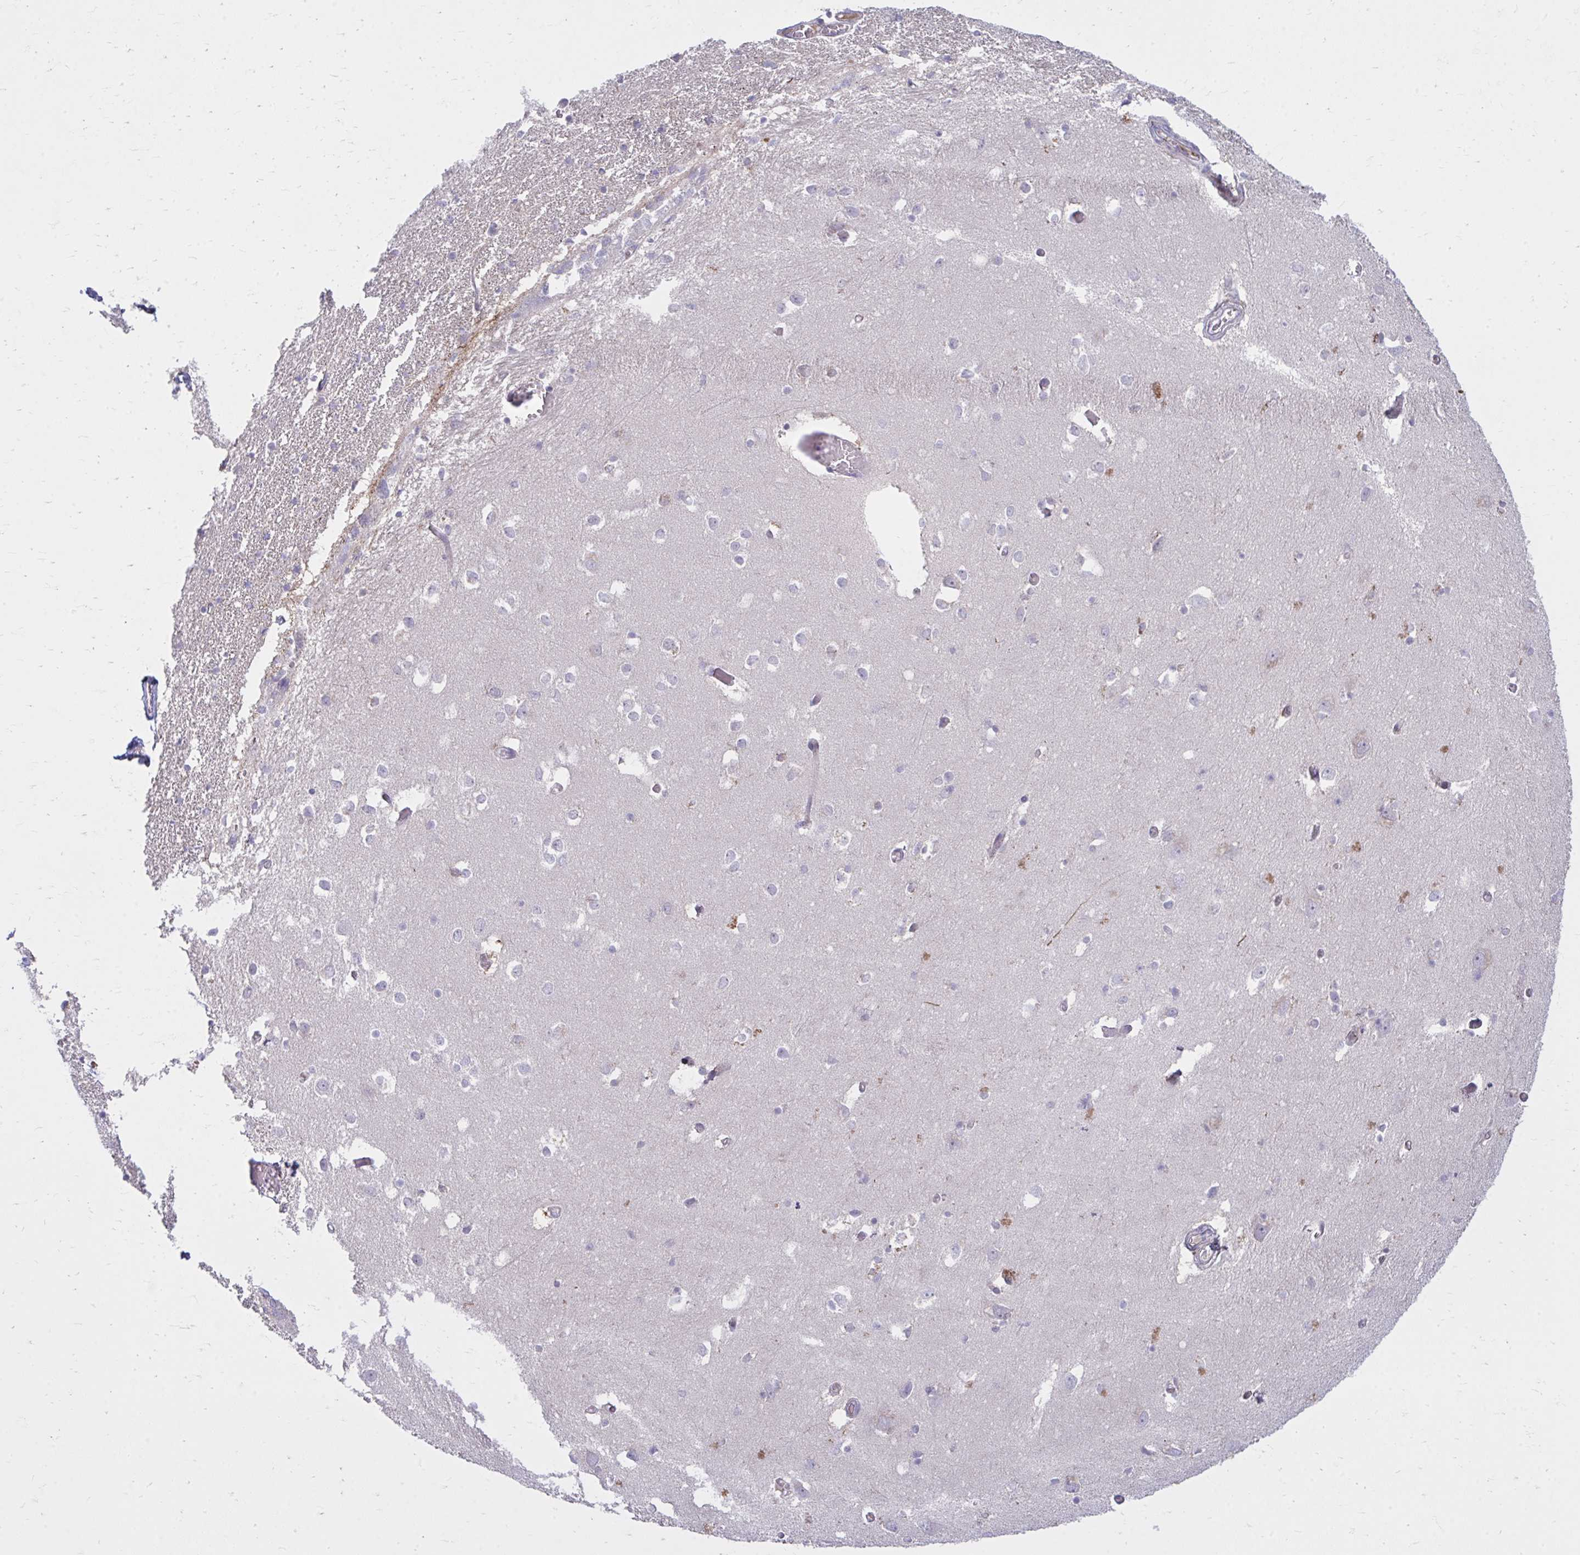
{"staining": {"intensity": "negative", "quantity": "none", "location": "none"}, "tissue": "caudate", "cell_type": "Glial cells", "image_type": "normal", "snomed": [{"axis": "morphology", "description": "Normal tissue, NOS"}, {"axis": "topography", "description": "Lateral ventricle wall"}, {"axis": "topography", "description": "Hippocampus"}], "caption": "Human caudate stained for a protein using IHC exhibits no positivity in glial cells.", "gene": "RAB6A", "patient": {"sex": "female", "age": 63}}